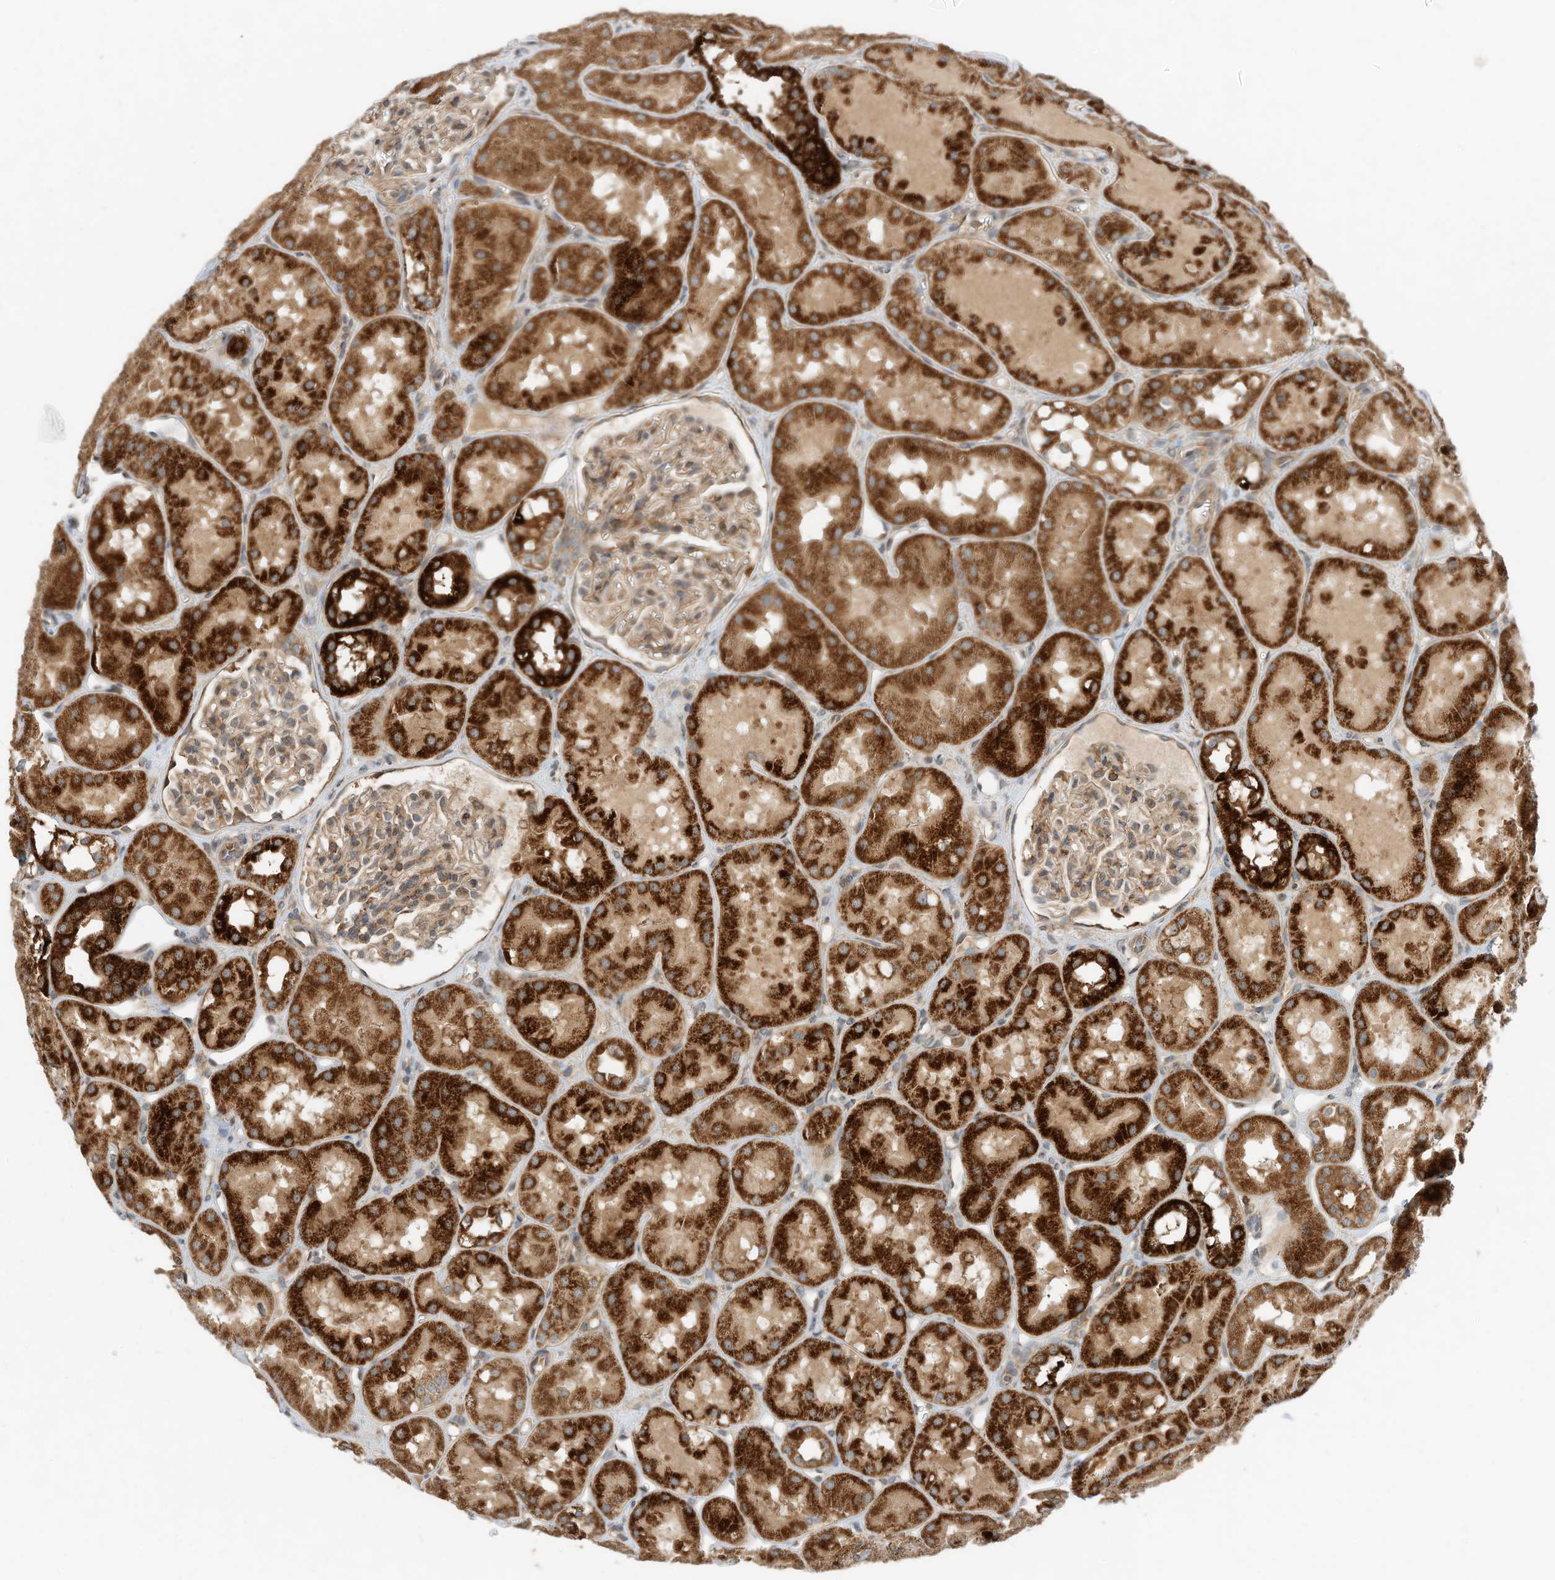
{"staining": {"intensity": "moderate", "quantity": ">75%", "location": "cytoplasmic/membranous"}, "tissue": "kidney", "cell_type": "Cells in glomeruli", "image_type": "normal", "snomed": [{"axis": "morphology", "description": "Normal tissue, NOS"}, {"axis": "topography", "description": "Kidney"}], "caption": "Moderate cytoplasmic/membranous protein staining is appreciated in approximately >75% of cells in glomeruli in kidney.", "gene": "CPAMD8", "patient": {"sex": "male", "age": 16}}